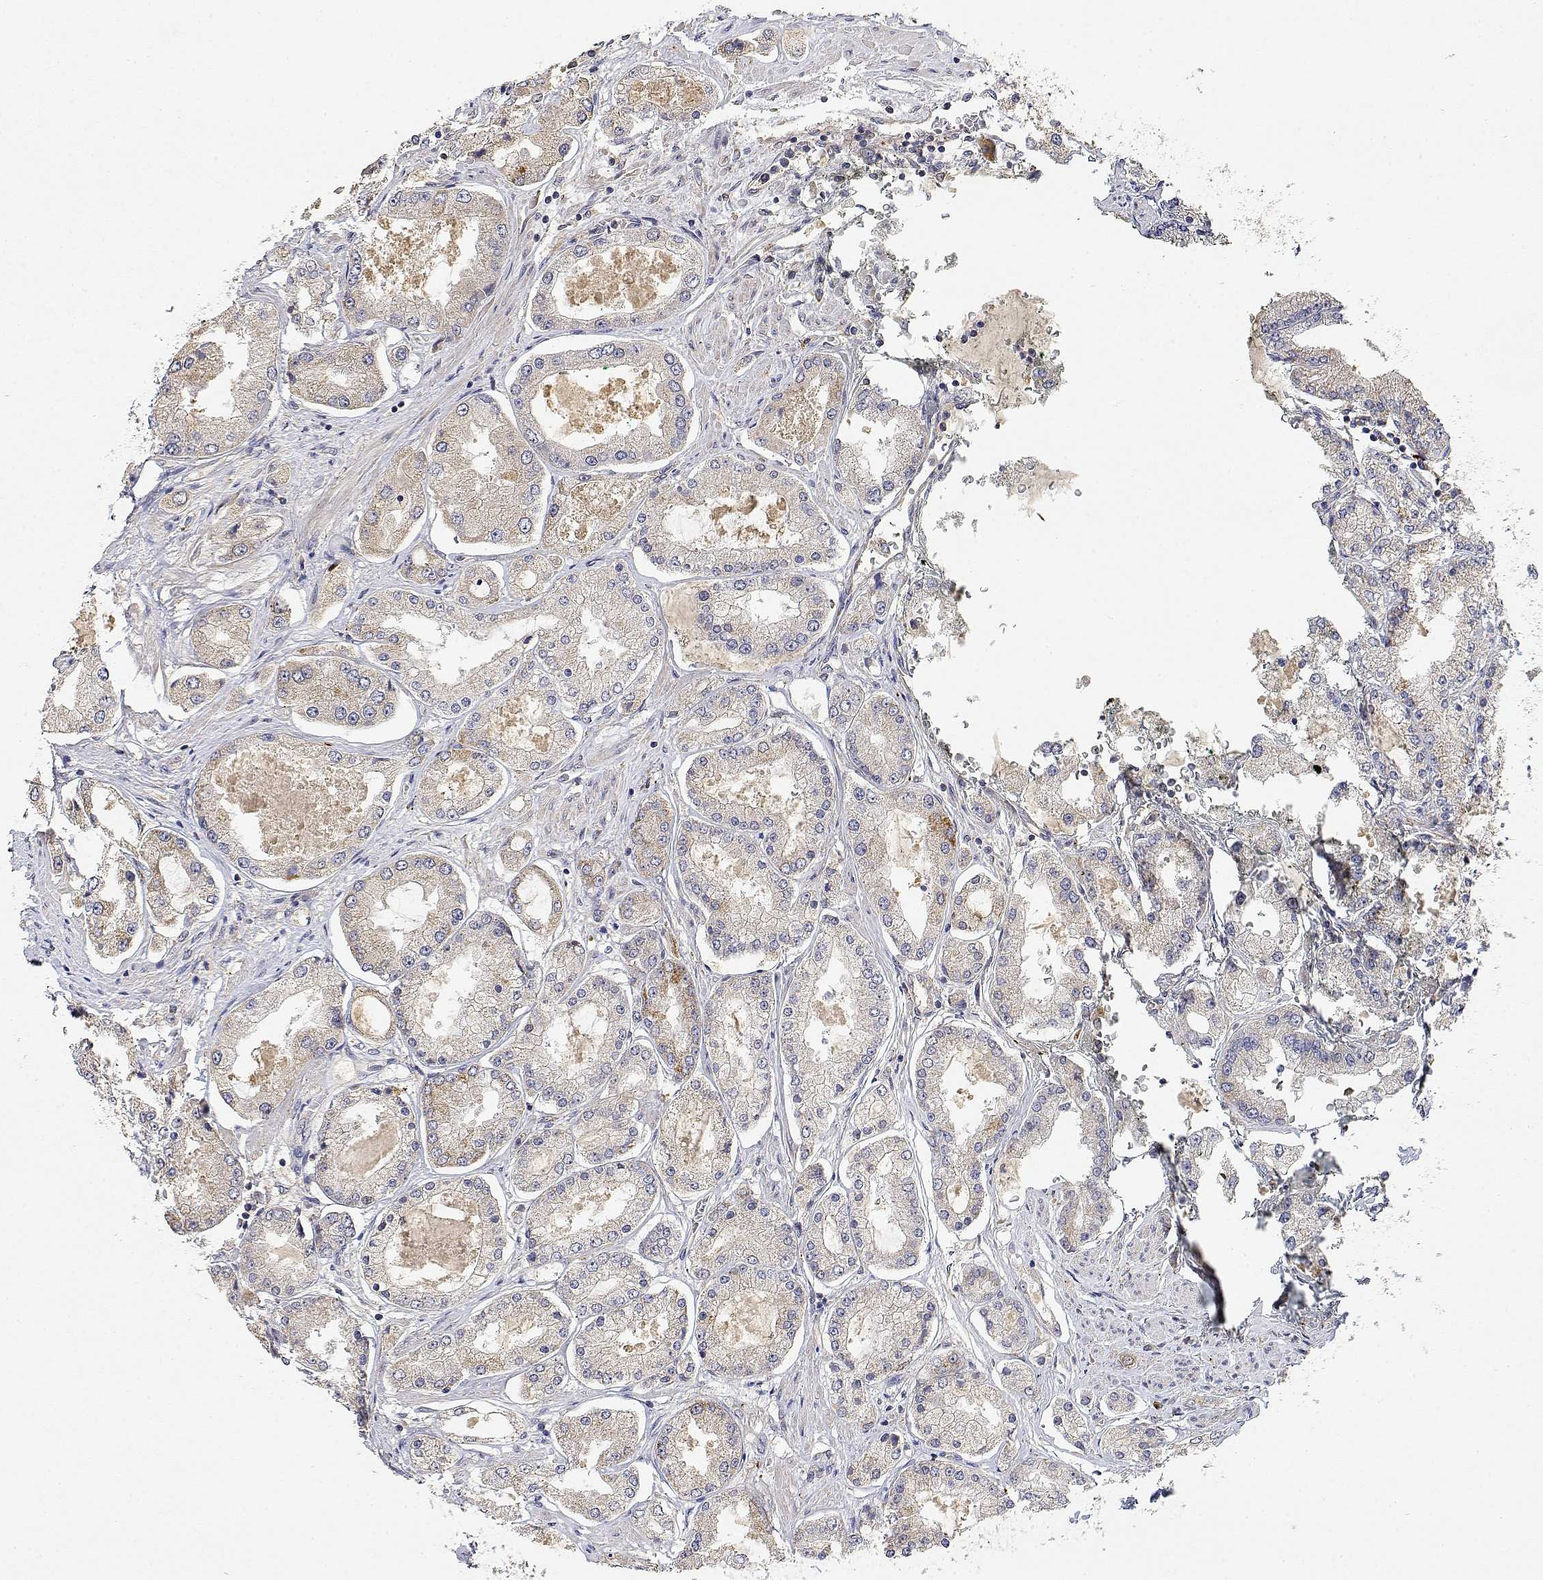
{"staining": {"intensity": "weak", "quantity": "<25%", "location": "cytoplasmic/membranous"}, "tissue": "prostate cancer", "cell_type": "Tumor cells", "image_type": "cancer", "snomed": [{"axis": "morphology", "description": "Adenocarcinoma, High grade"}, {"axis": "topography", "description": "Prostate"}], "caption": "A high-resolution photomicrograph shows IHC staining of adenocarcinoma (high-grade) (prostate), which exhibits no significant staining in tumor cells.", "gene": "LONRF3", "patient": {"sex": "male", "age": 69}}